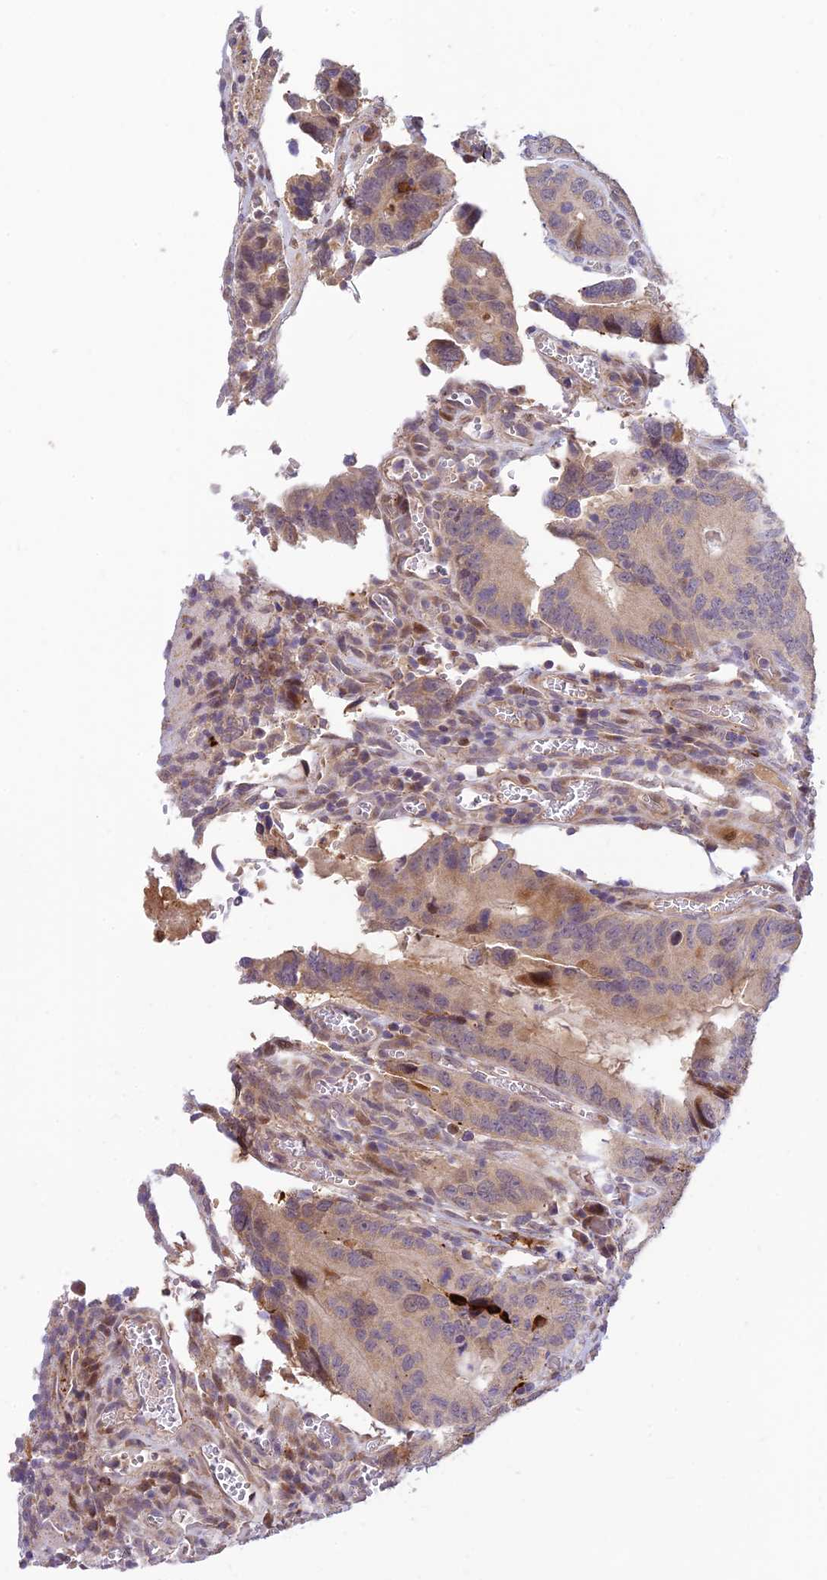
{"staining": {"intensity": "moderate", "quantity": "<25%", "location": "cytoplasmic/membranous"}, "tissue": "colorectal cancer", "cell_type": "Tumor cells", "image_type": "cancer", "snomed": [{"axis": "morphology", "description": "Adenocarcinoma, NOS"}, {"axis": "topography", "description": "Colon"}], "caption": "Immunohistochemical staining of colorectal adenocarcinoma shows low levels of moderate cytoplasmic/membranous positivity in about <25% of tumor cells.", "gene": "ASPDH", "patient": {"sex": "male", "age": 84}}